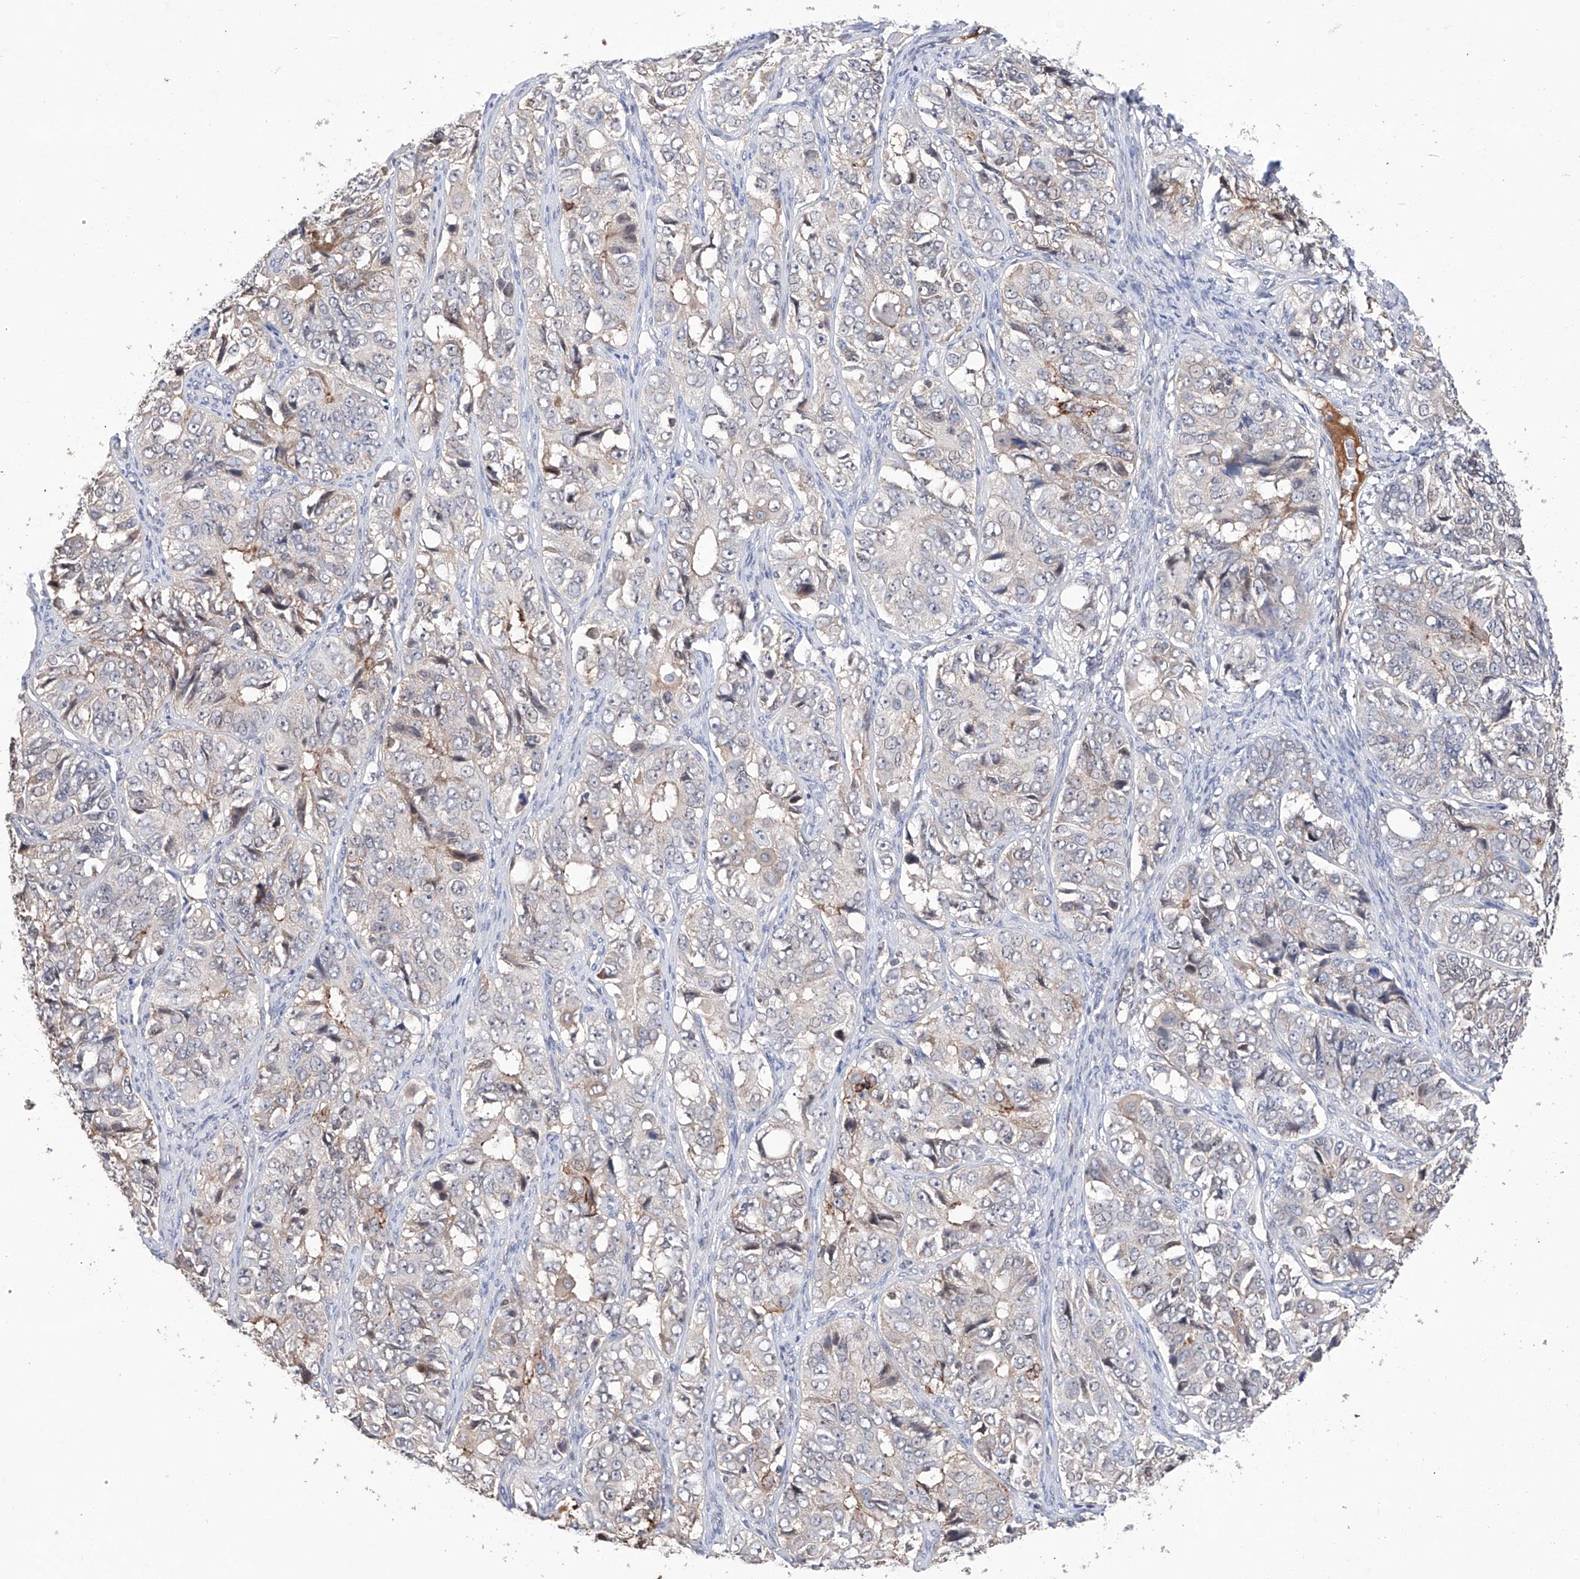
{"staining": {"intensity": "negative", "quantity": "none", "location": "none"}, "tissue": "ovarian cancer", "cell_type": "Tumor cells", "image_type": "cancer", "snomed": [{"axis": "morphology", "description": "Carcinoma, endometroid"}, {"axis": "topography", "description": "Ovary"}], "caption": "There is no significant staining in tumor cells of endometroid carcinoma (ovarian).", "gene": "AFG1L", "patient": {"sex": "female", "age": 51}}